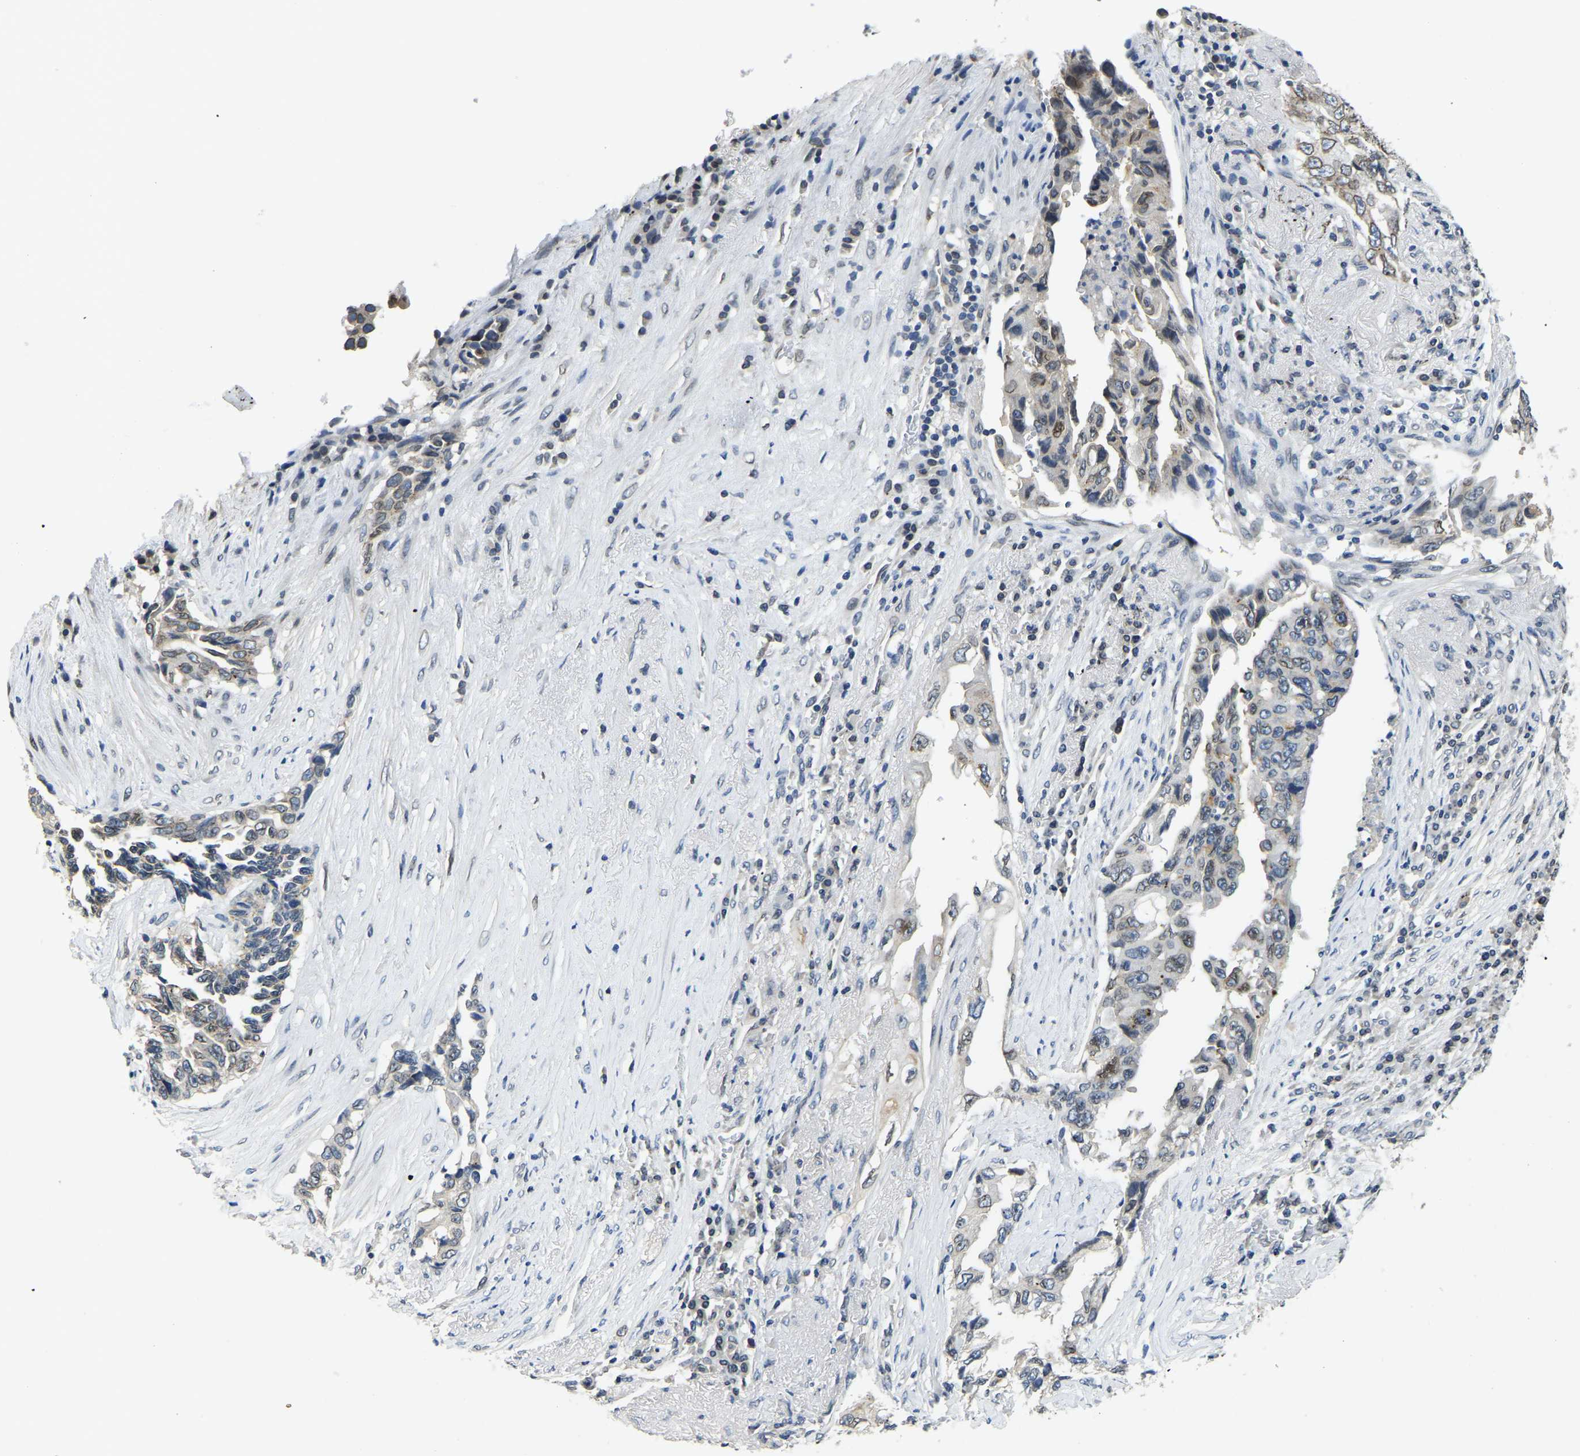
{"staining": {"intensity": "moderate", "quantity": ">75%", "location": "cytoplasmic/membranous,nuclear"}, "tissue": "lung cancer", "cell_type": "Tumor cells", "image_type": "cancer", "snomed": [{"axis": "morphology", "description": "Adenocarcinoma, NOS"}, {"axis": "topography", "description": "Lung"}], "caption": "A medium amount of moderate cytoplasmic/membranous and nuclear staining is identified in about >75% of tumor cells in lung cancer (adenocarcinoma) tissue. (brown staining indicates protein expression, while blue staining denotes nuclei).", "gene": "RANBP2", "patient": {"sex": "female", "age": 51}}